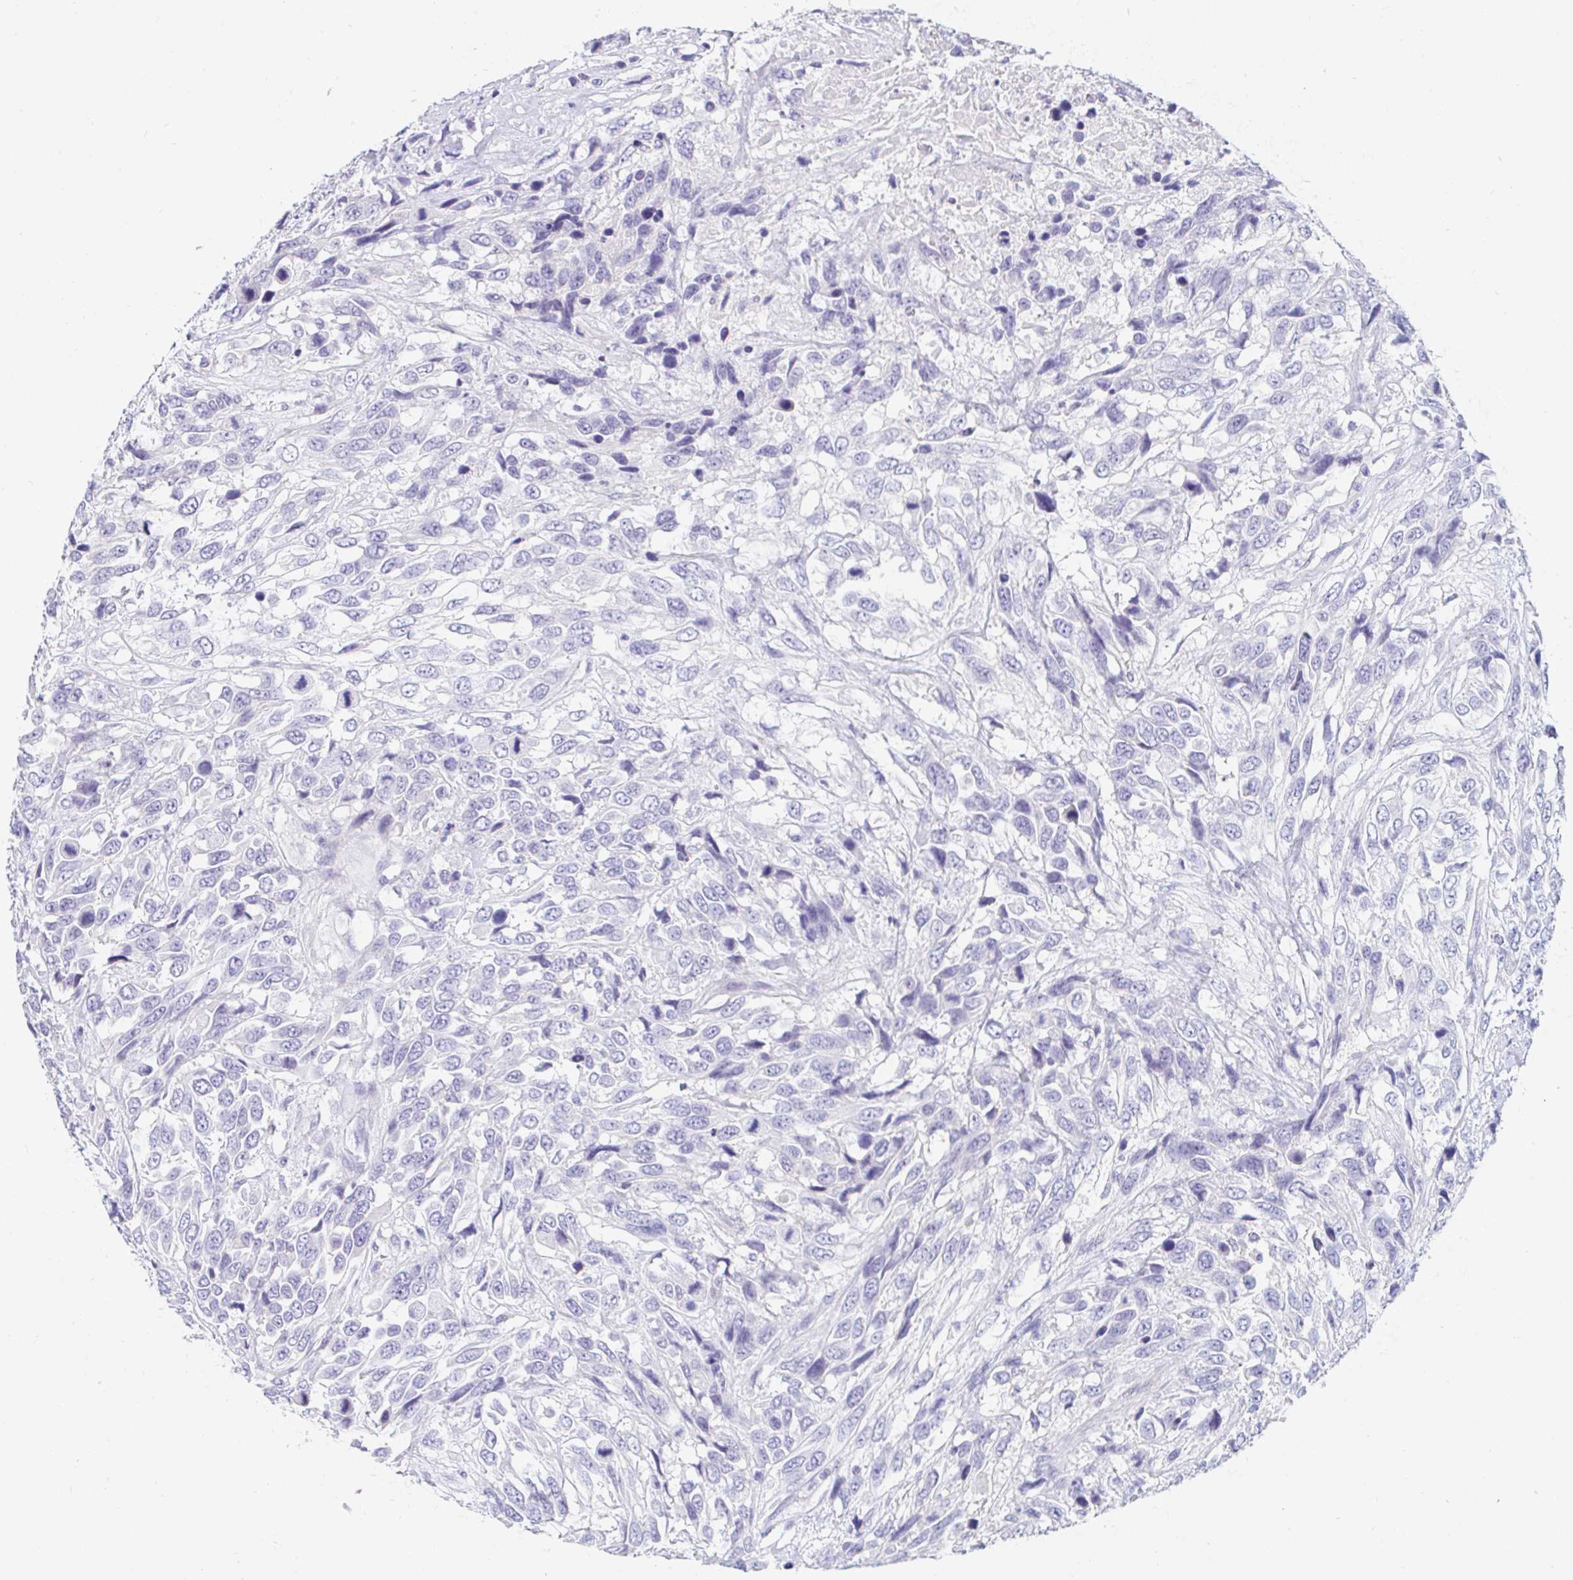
{"staining": {"intensity": "negative", "quantity": "none", "location": "none"}, "tissue": "urothelial cancer", "cell_type": "Tumor cells", "image_type": "cancer", "snomed": [{"axis": "morphology", "description": "Urothelial carcinoma, High grade"}, {"axis": "topography", "description": "Urinary bladder"}], "caption": "The IHC micrograph has no significant staining in tumor cells of urothelial carcinoma (high-grade) tissue.", "gene": "TEX44", "patient": {"sex": "female", "age": 70}}